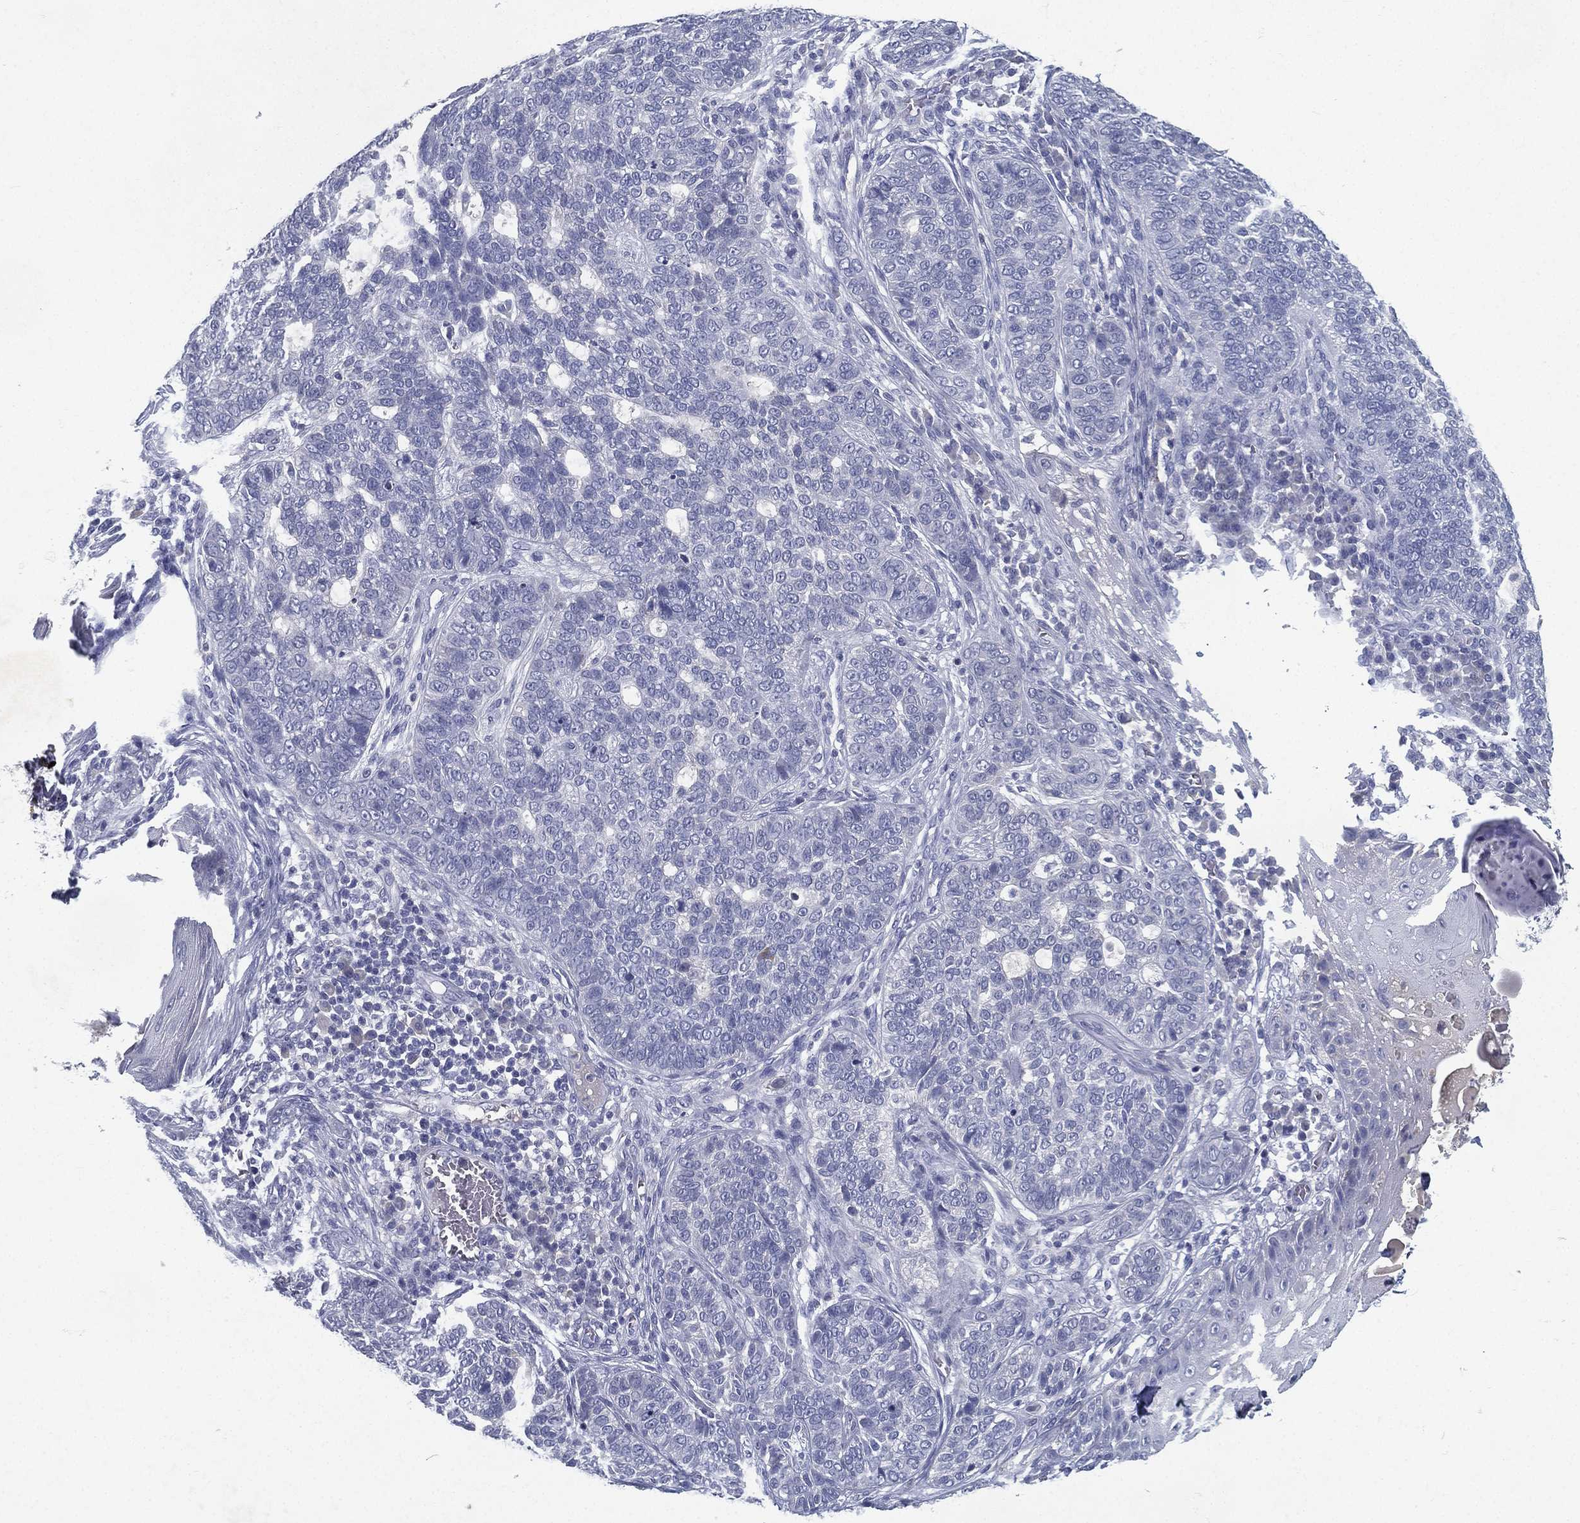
{"staining": {"intensity": "negative", "quantity": "none", "location": "none"}, "tissue": "skin cancer", "cell_type": "Tumor cells", "image_type": "cancer", "snomed": [{"axis": "morphology", "description": "Basal cell carcinoma"}, {"axis": "topography", "description": "Skin"}], "caption": "Basal cell carcinoma (skin) stained for a protein using immunohistochemistry displays no positivity tumor cells.", "gene": "RGS13", "patient": {"sex": "female", "age": 69}}